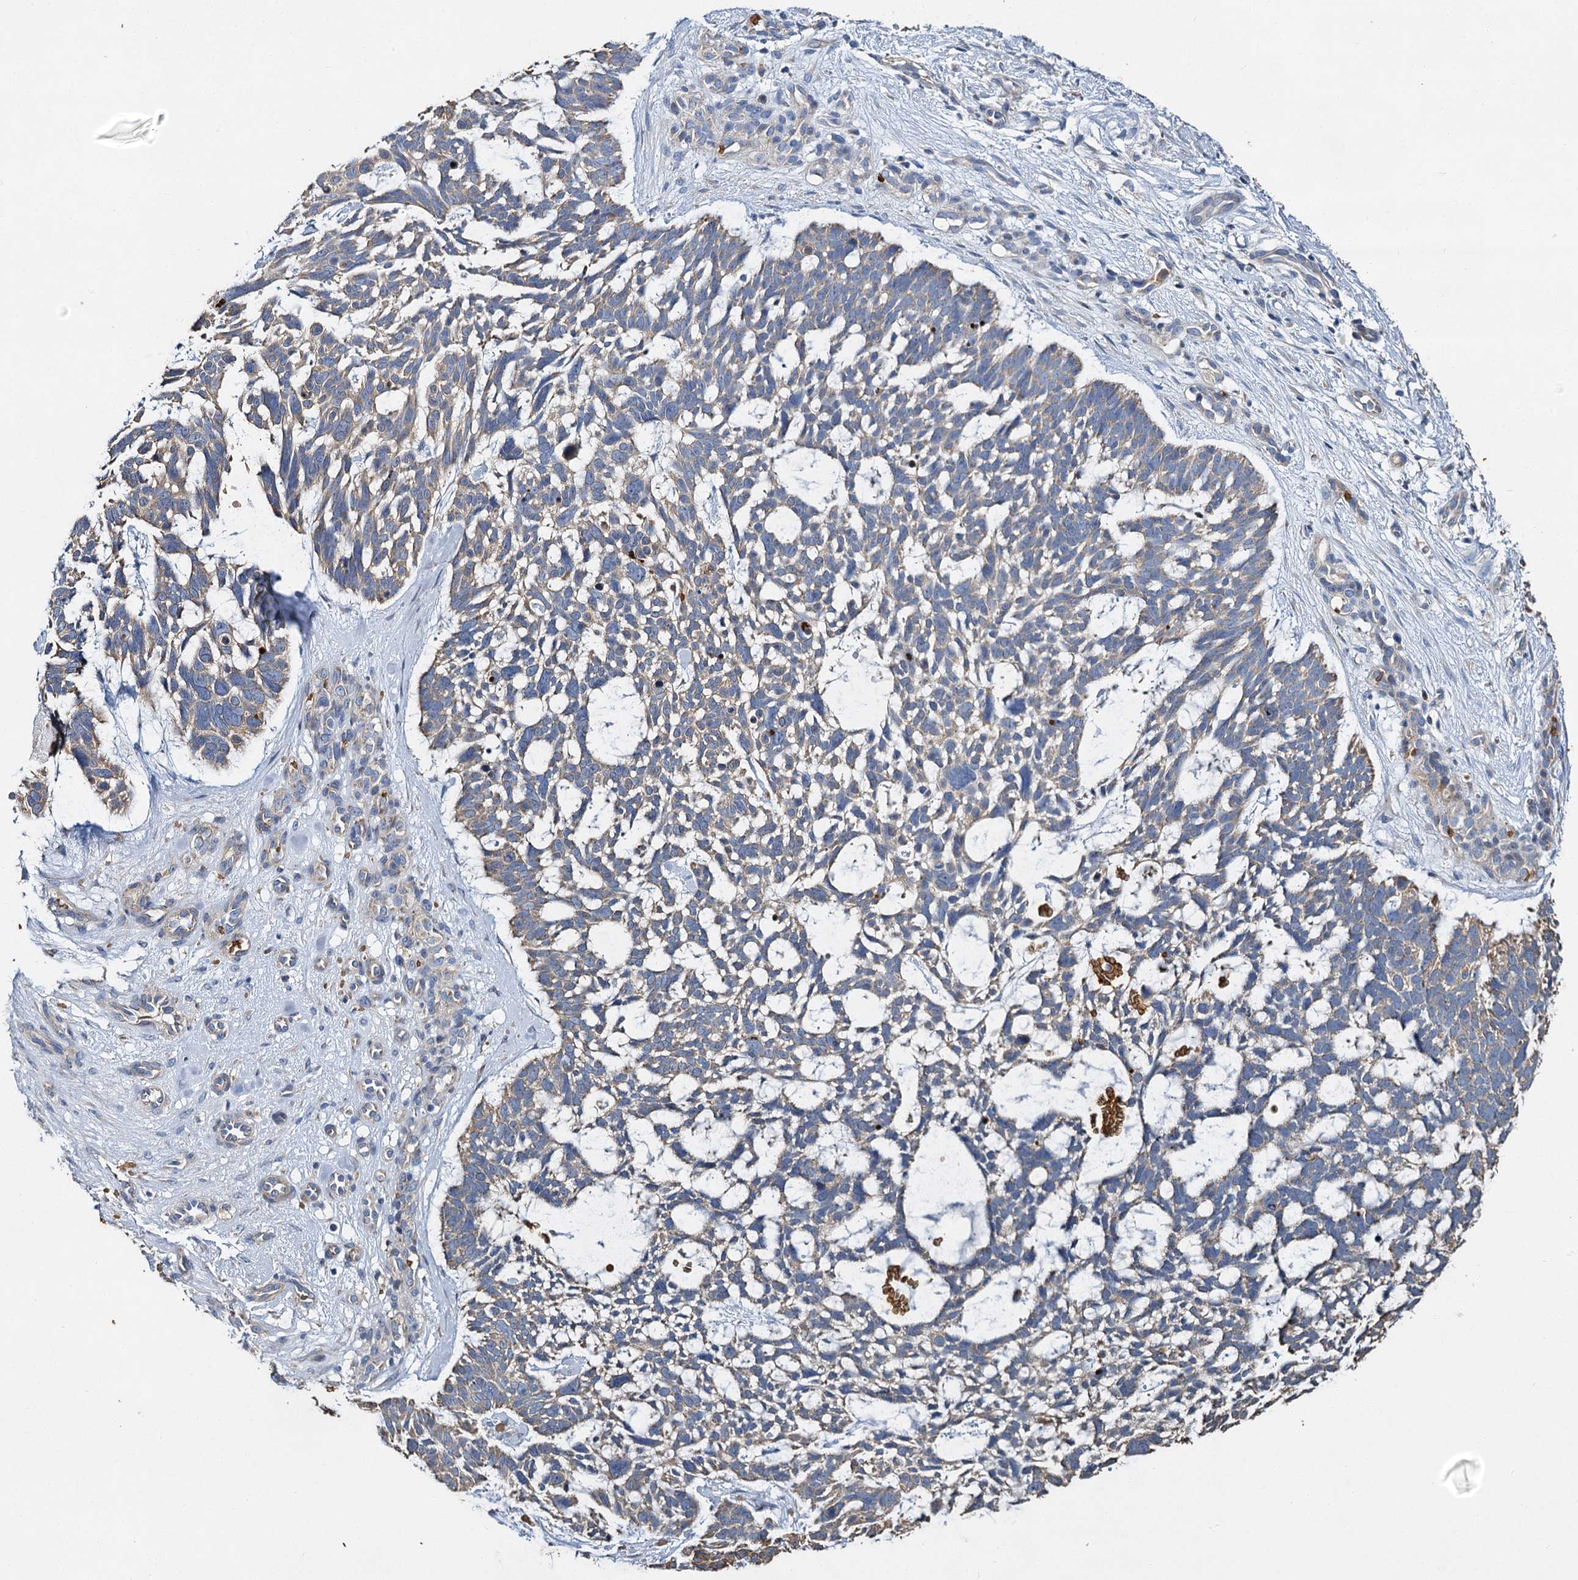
{"staining": {"intensity": "weak", "quantity": "<25%", "location": "cytoplasmic/membranous"}, "tissue": "skin cancer", "cell_type": "Tumor cells", "image_type": "cancer", "snomed": [{"axis": "morphology", "description": "Basal cell carcinoma"}, {"axis": "topography", "description": "Skin"}], "caption": "Image shows no significant protein expression in tumor cells of basal cell carcinoma (skin).", "gene": "BCS1L", "patient": {"sex": "male", "age": 88}}